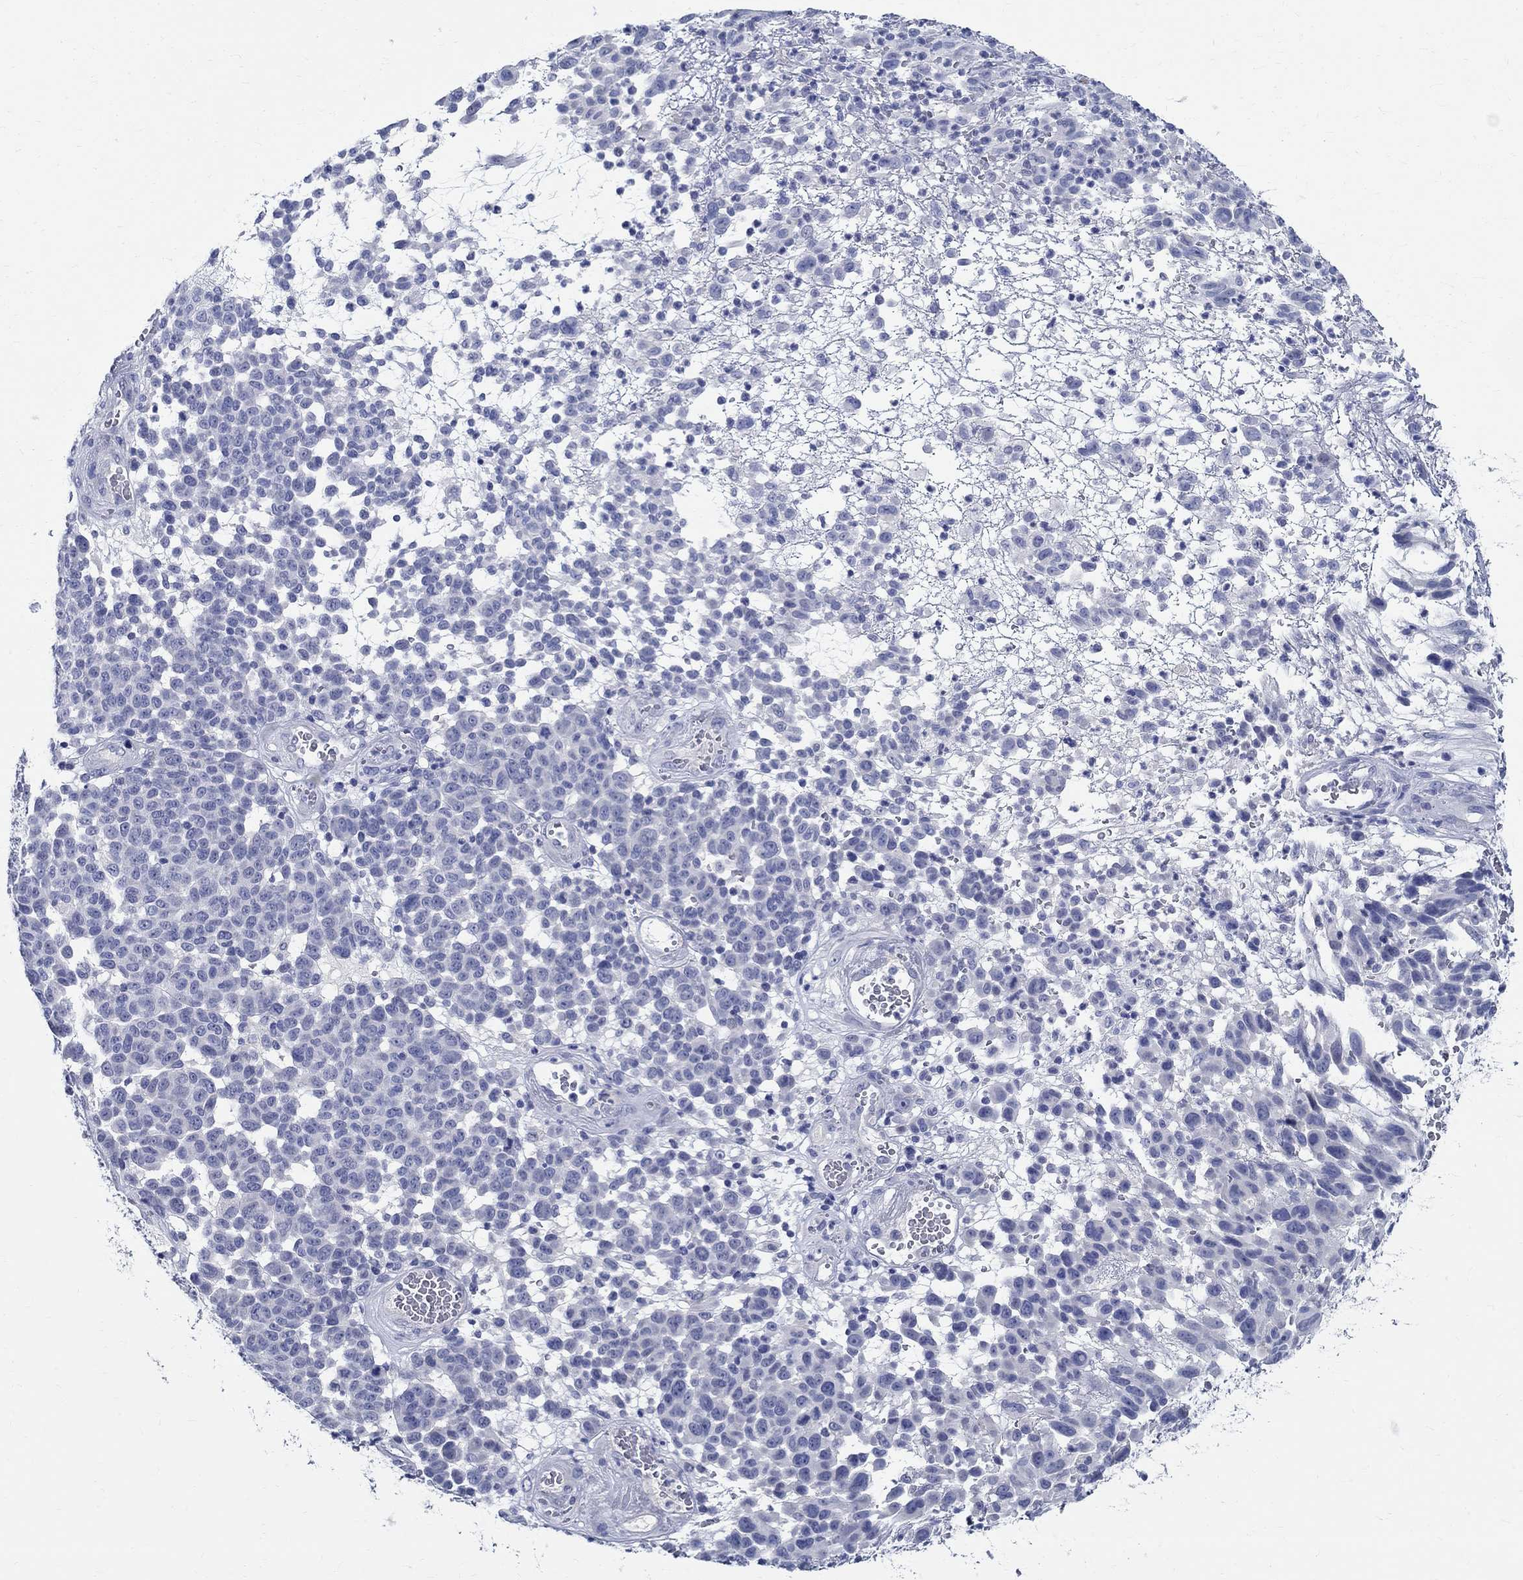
{"staining": {"intensity": "negative", "quantity": "none", "location": "none"}, "tissue": "melanoma", "cell_type": "Tumor cells", "image_type": "cancer", "snomed": [{"axis": "morphology", "description": "Malignant melanoma, NOS"}, {"axis": "topography", "description": "Skin"}], "caption": "Histopathology image shows no protein positivity in tumor cells of melanoma tissue.", "gene": "CETN1", "patient": {"sex": "male", "age": 59}}